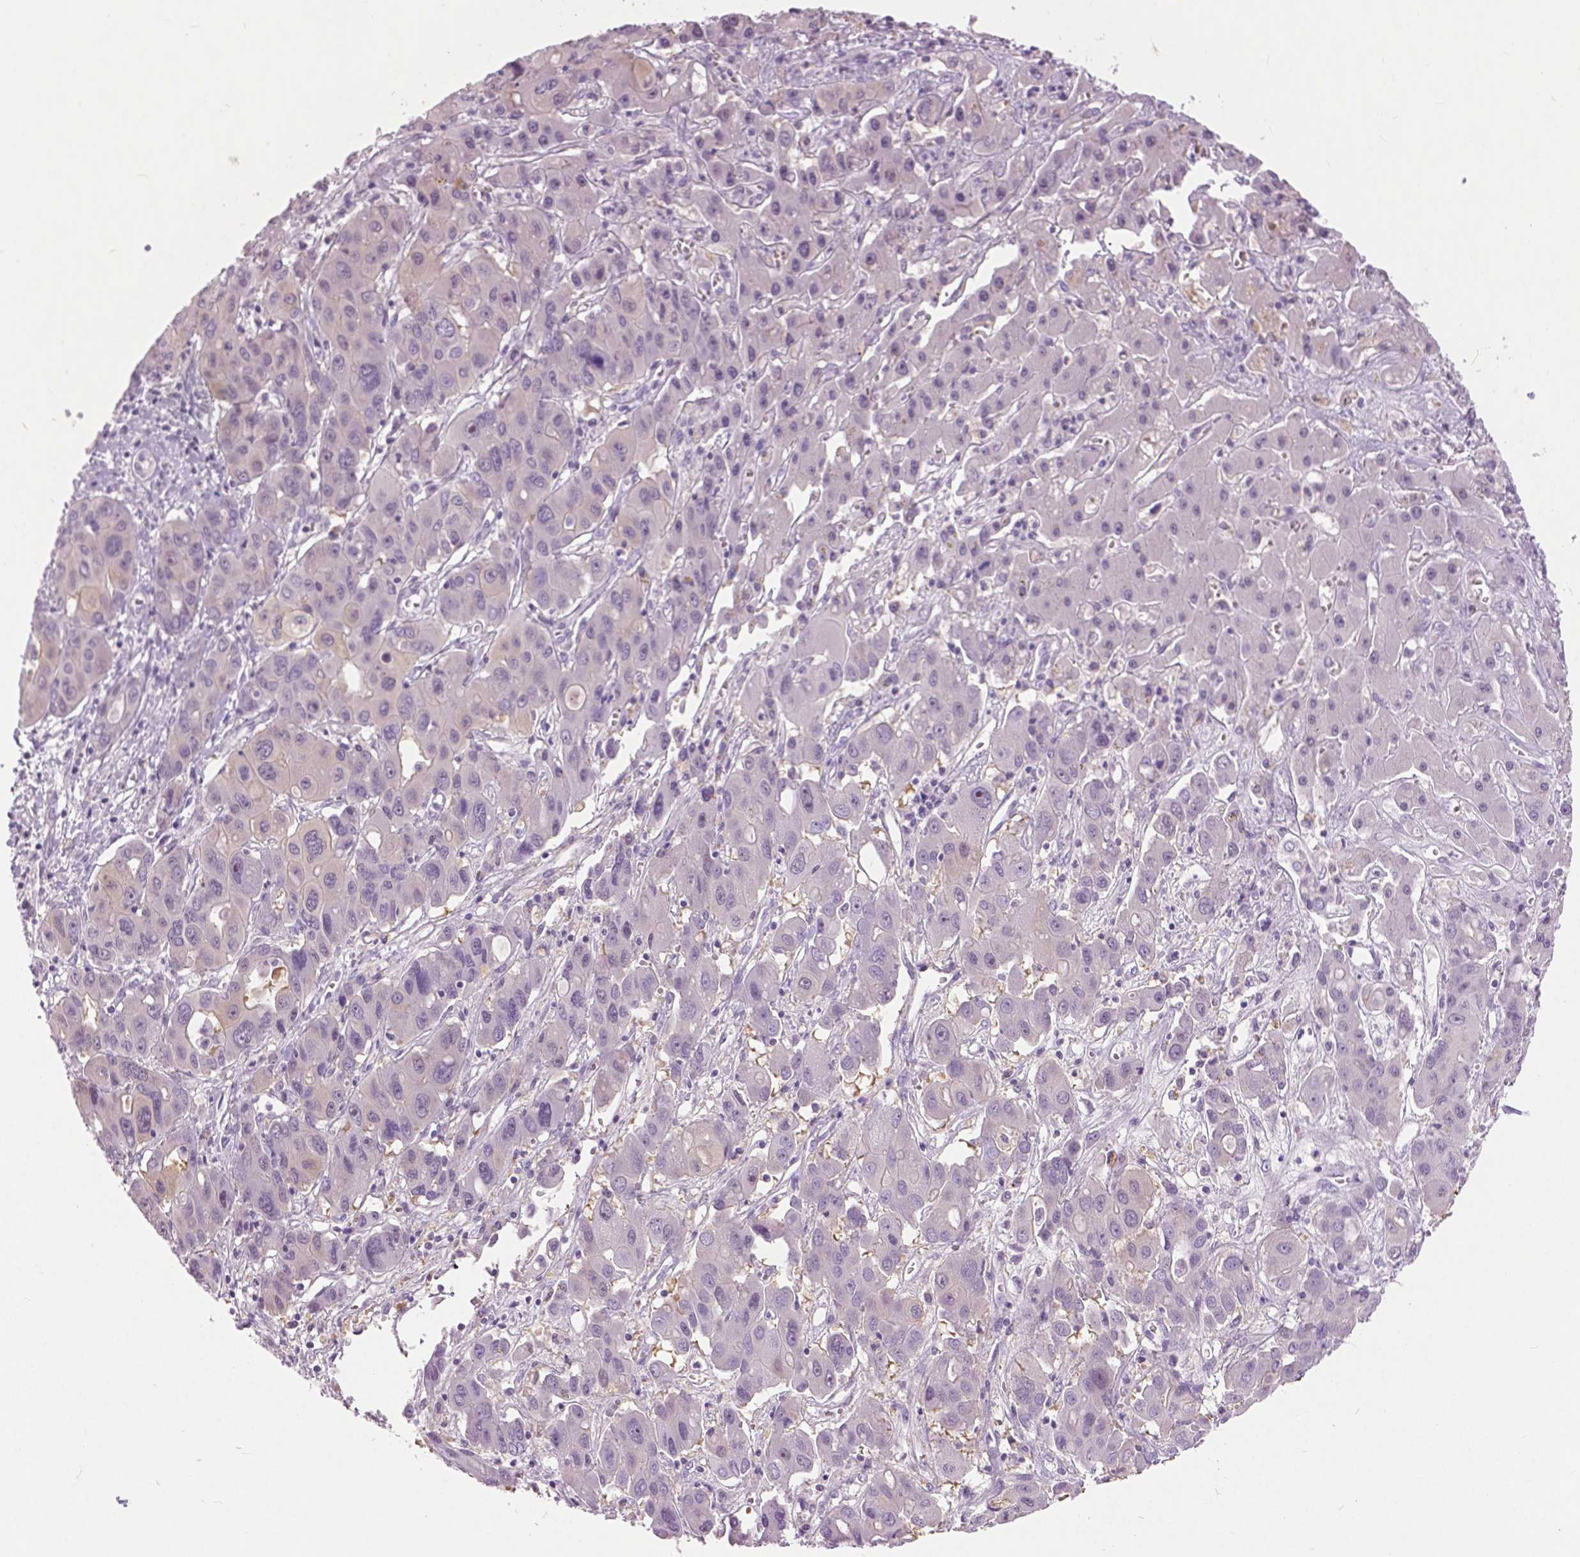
{"staining": {"intensity": "negative", "quantity": "none", "location": "none"}, "tissue": "liver cancer", "cell_type": "Tumor cells", "image_type": "cancer", "snomed": [{"axis": "morphology", "description": "Cholangiocarcinoma"}, {"axis": "topography", "description": "Liver"}], "caption": "A high-resolution micrograph shows IHC staining of liver cancer, which displays no significant staining in tumor cells. Brightfield microscopy of immunohistochemistry (IHC) stained with DAB (3,3'-diaminobenzidine) (brown) and hematoxylin (blue), captured at high magnification.", "gene": "TP53TG5", "patient": {"sex": "male", "age": 67}}